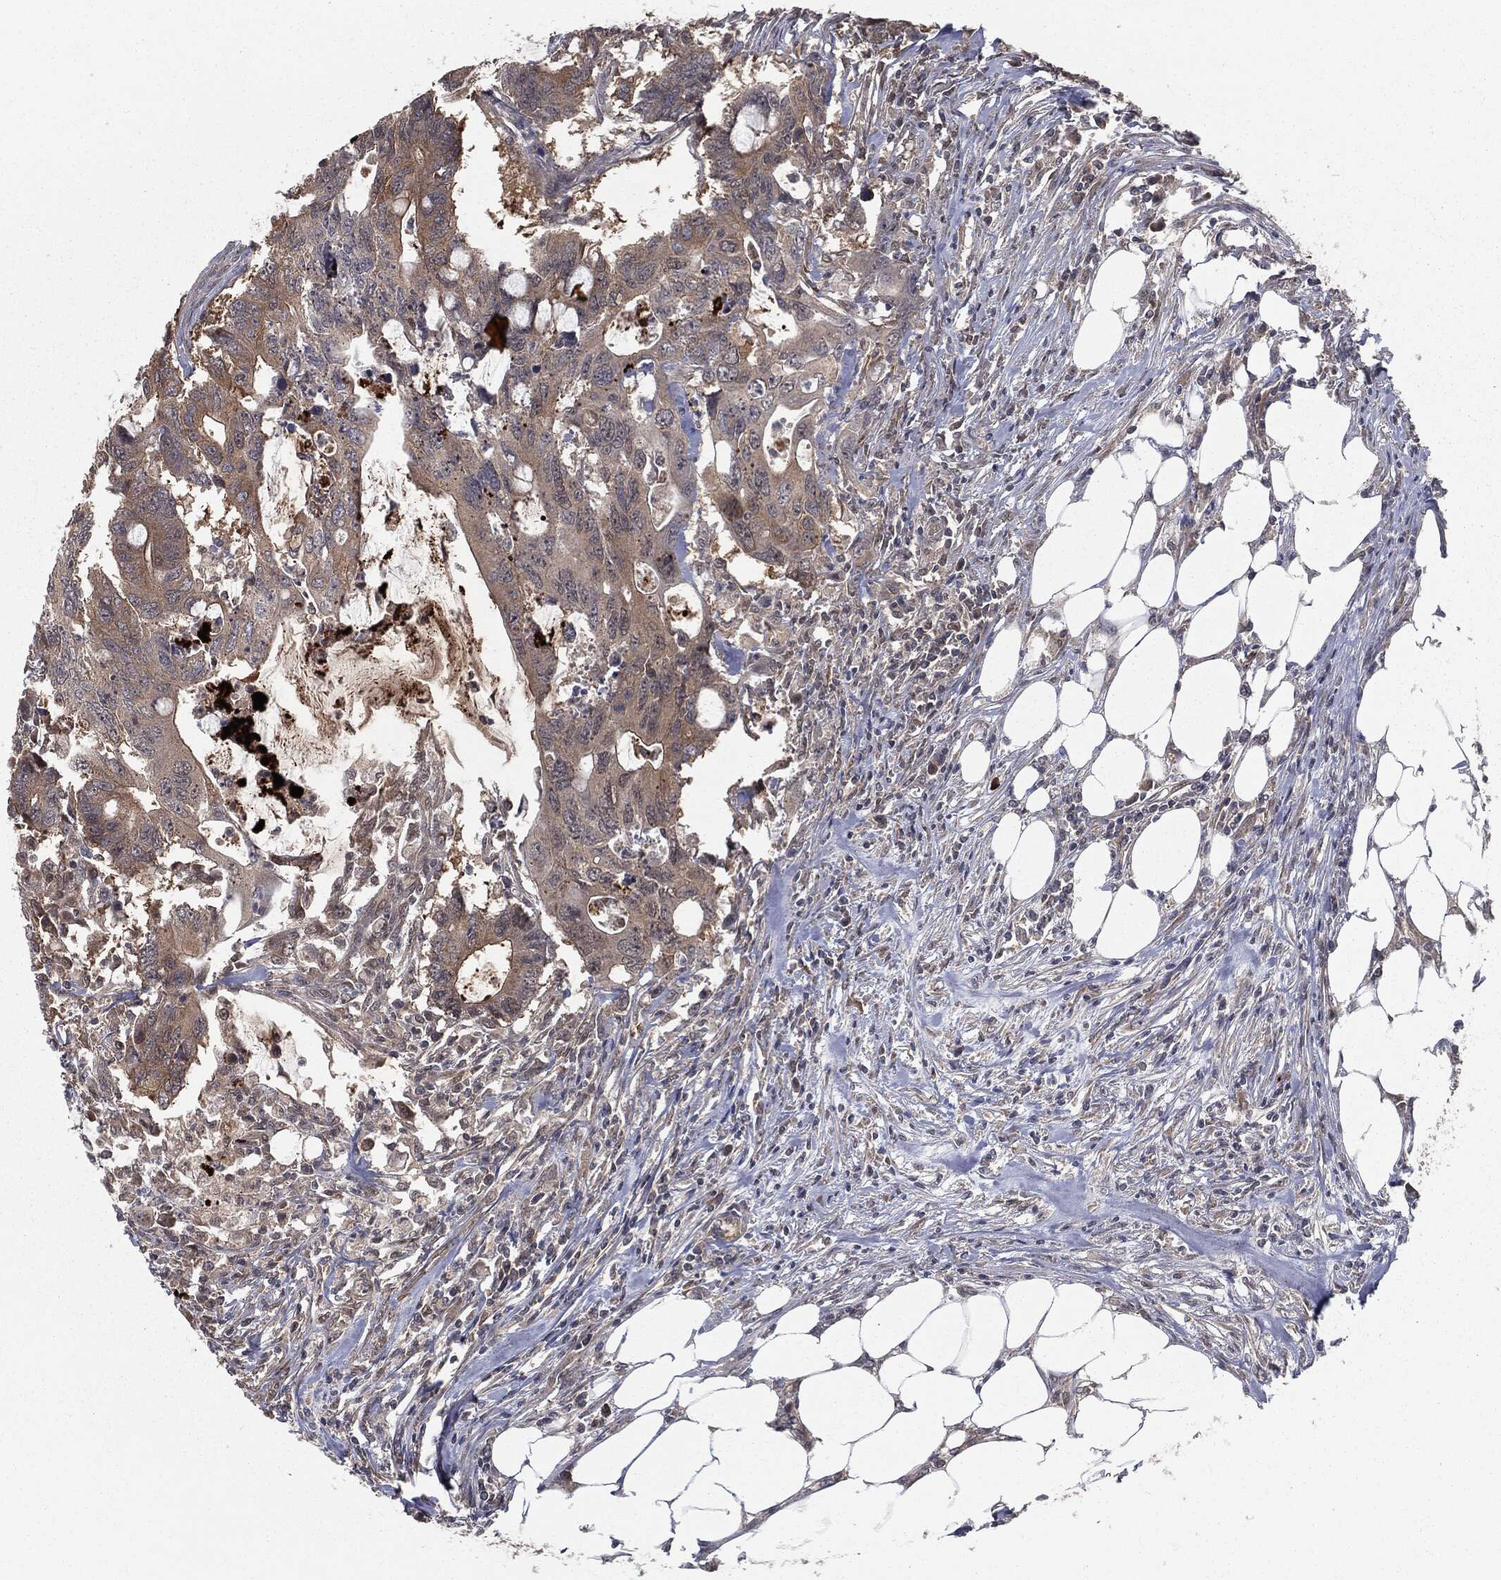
{"staining": {"intensity": "weak", "quantity": "25%-75%", "location": "cytoplasmic/membranous"}, "tissue": "colorectal cancer", "cell_type": "Tumor cells", "image_type": "cancer", "snomed": [{"axis": "morphology", "description": "Adenocarcinoma, NOS"}, {"axis": "topography", "description": "Colon"}], "caption": "A brown stain highlights weak cytoplasmic/membranous staining of a protein in human colorectal cancer (adenocarcinoma) tumor cells. Using DAB (brown) and hematoxylin (blue) stains, captured at high magnification using brightfield microscopy.", "gene": "FBXO7", "patient": {"sex": "male", "age": 71}}